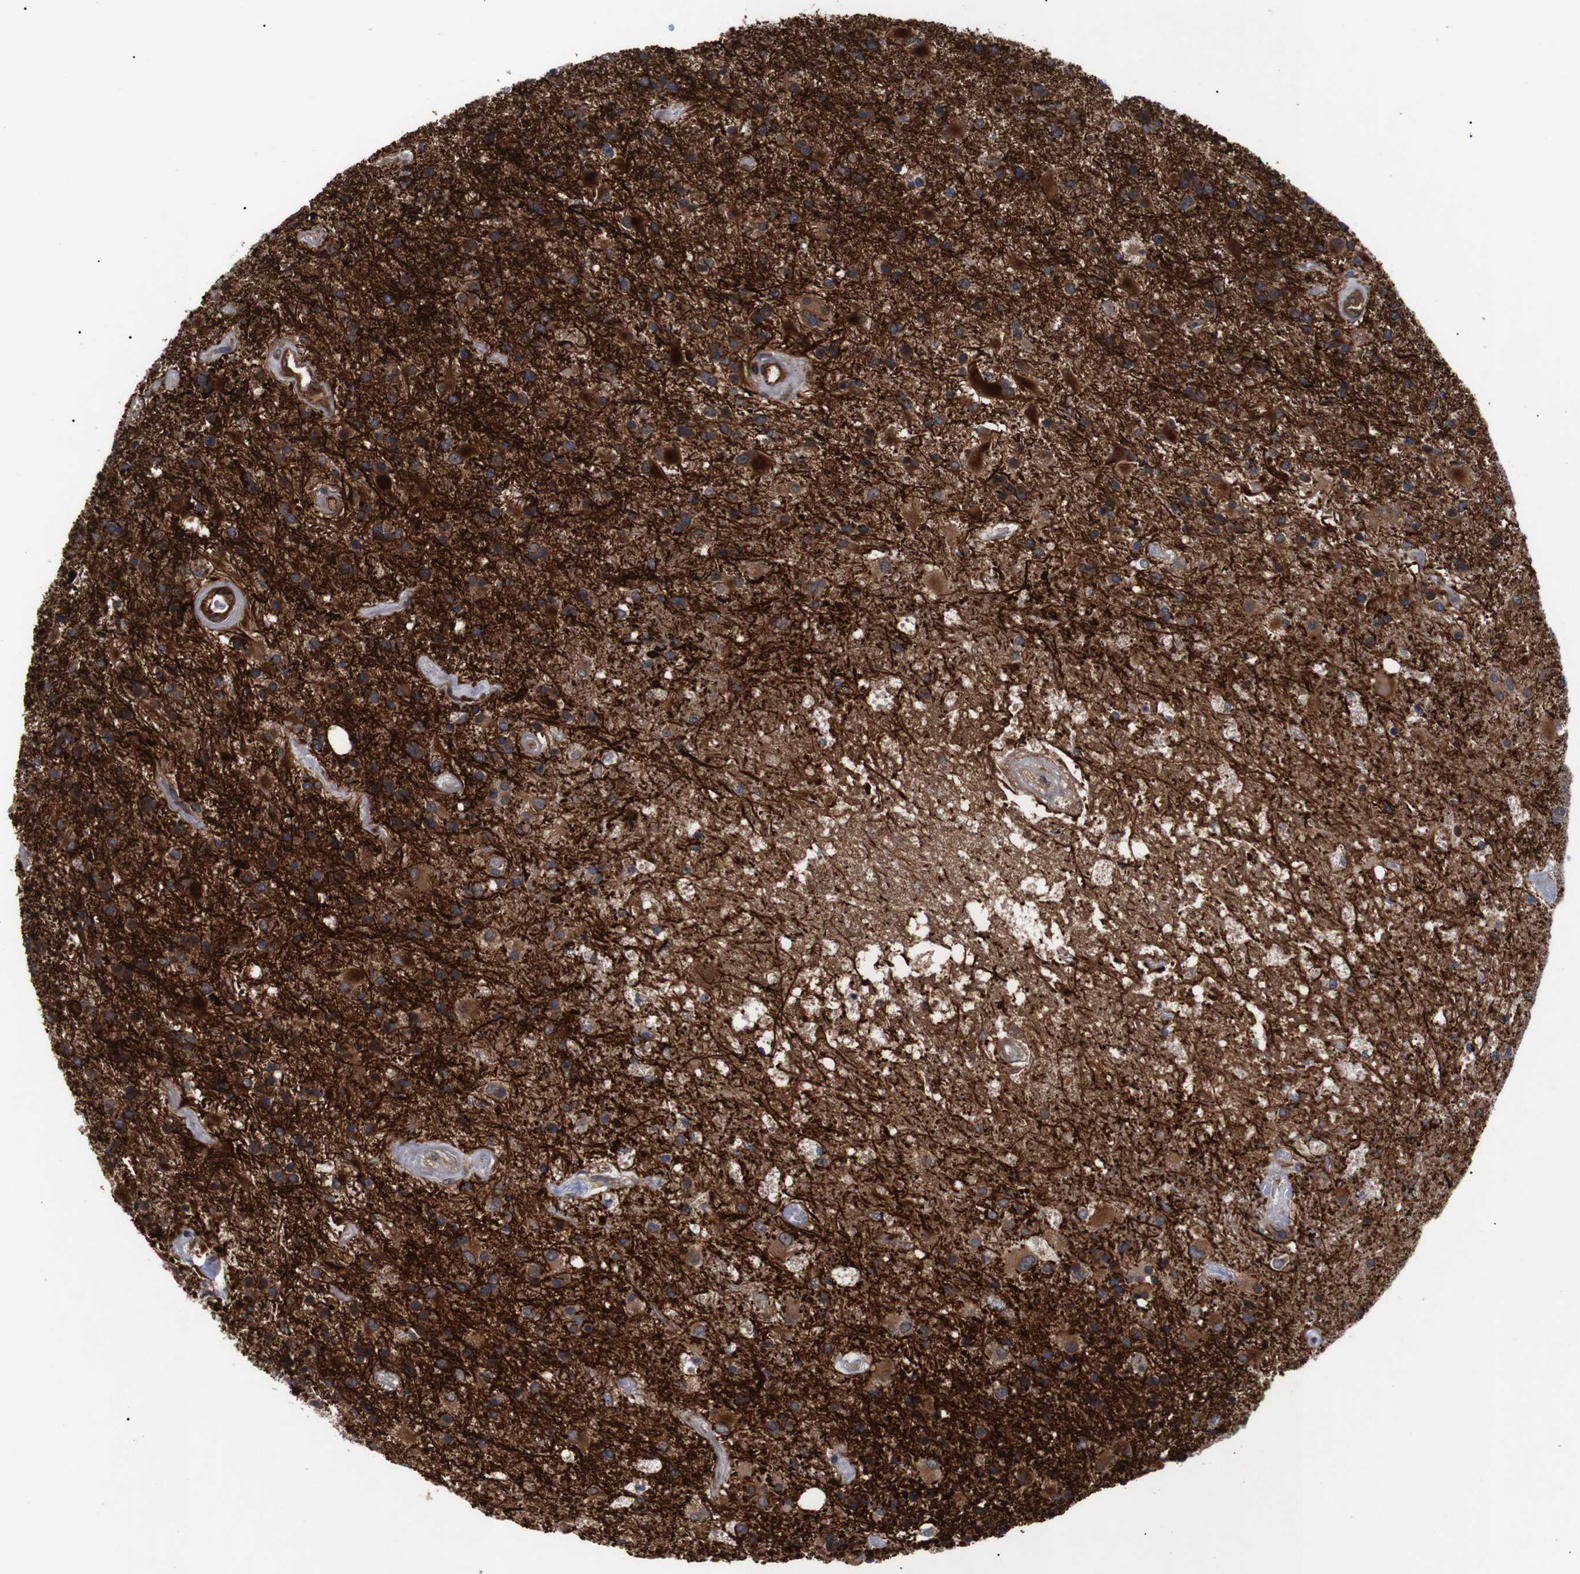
{"staining": {"intensity": "strong", "quantity": ">75%", "location": "cytoplasmic/membranous"}, "tissue": "glioma", "cell_type": "Tumor cells", "image_type": "cancer", "snomed": [{"axis": "morphology", "description": "Glioma, malignant, Low grade"}, {"axis": "topography", "description": "Brain"}], "caption": "Immunohistochemistry (IHC) of malignant low-grade glioma shows high levels of strong cytoplasmic/membranous staining in about >75% of tumor cells.", "gene": "PAWR", "patient": {"sex": "male", "age": 58}}